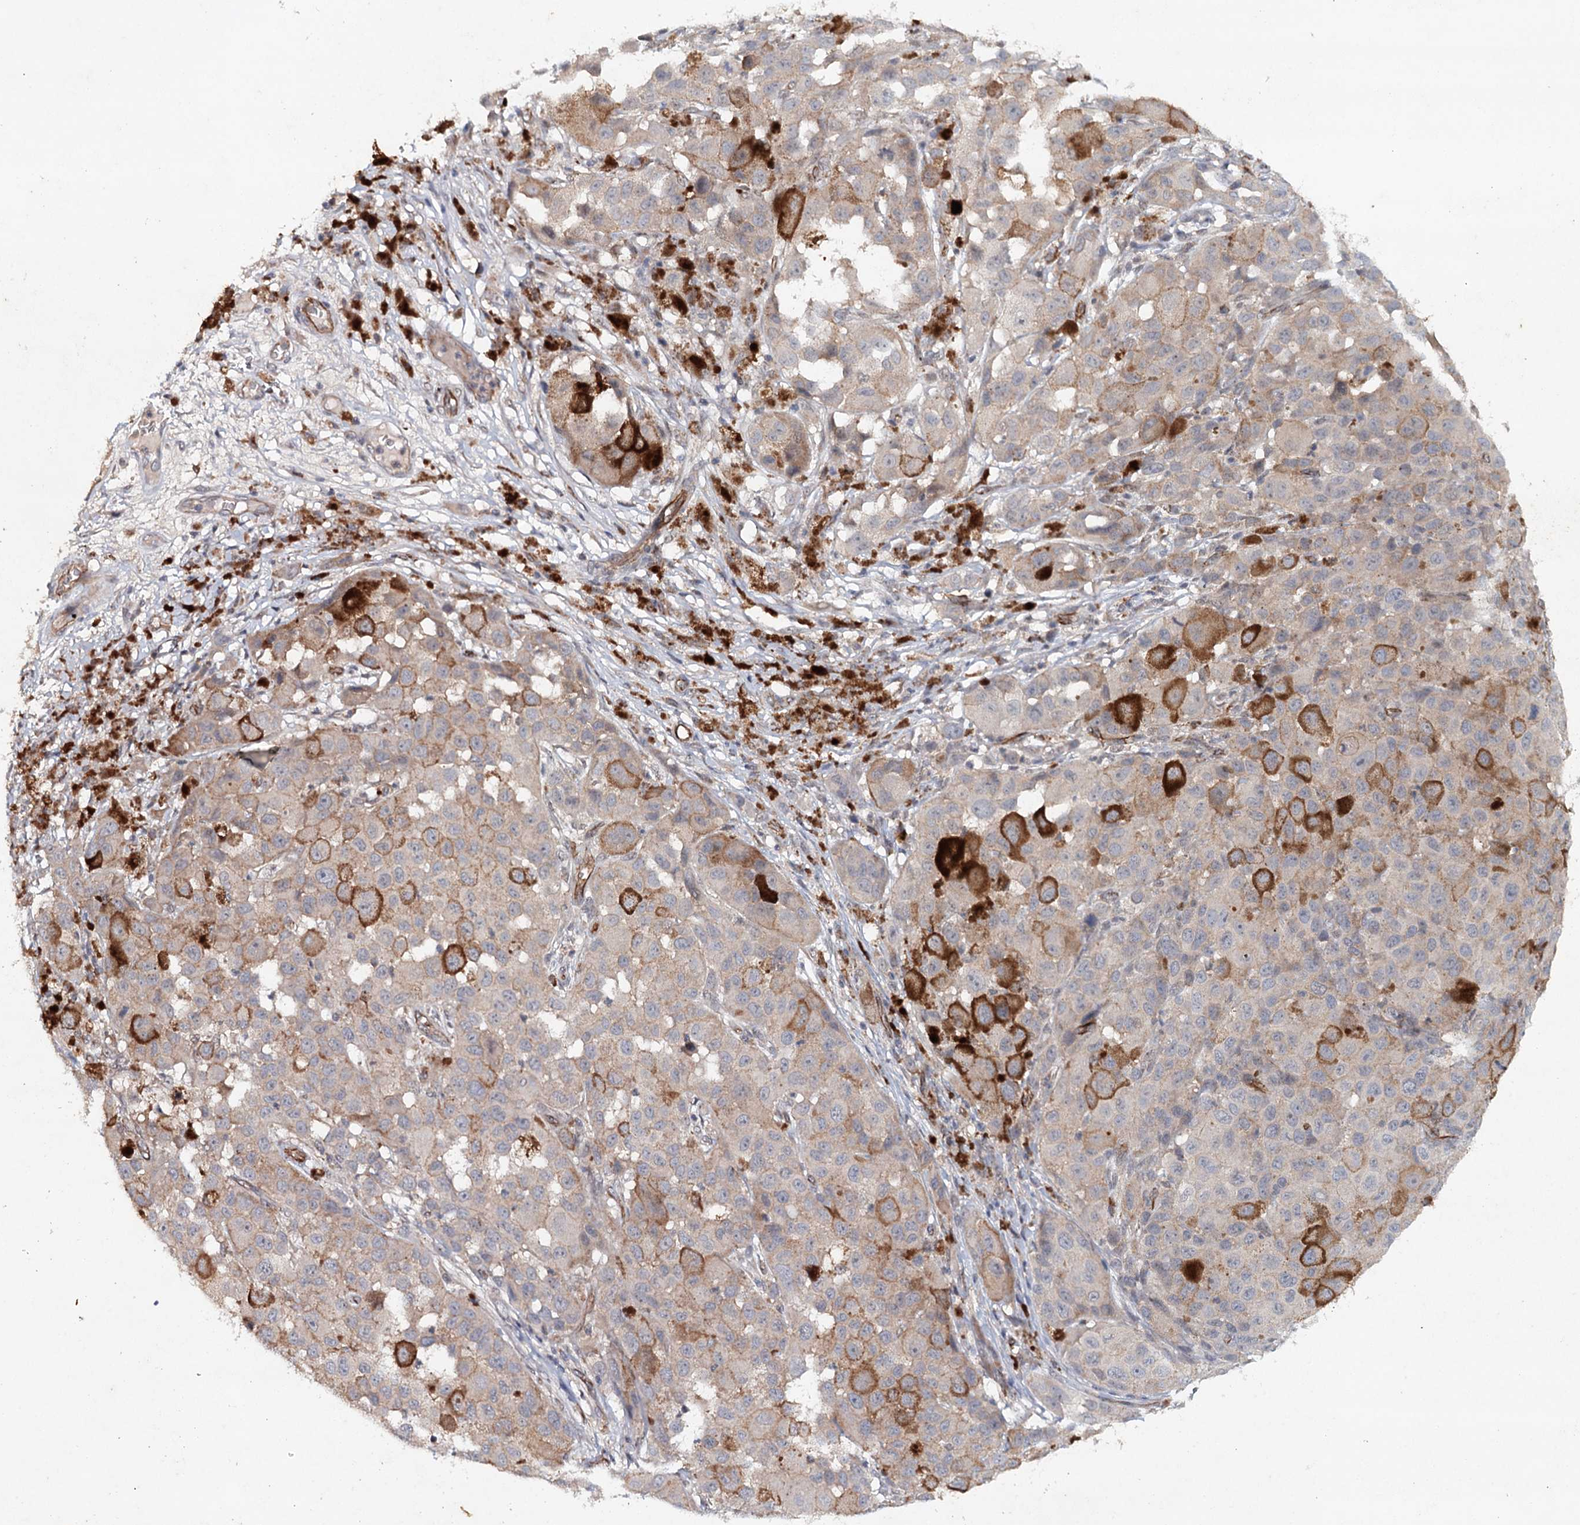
{"staining": {"intensity": "weak", "quantity": "<25%", "location": "cytoplasmic/membranous"}, "tissue": "melanoma", "cell_type": "Tumor cells", "image_type": "cancer", "snomed": [{"axis": "morphology", "description": "Malignant melanoma, NOS"}, {"axis": "topography", "description": "Skin"}], "caption": "IHC histopathology image of human malignant melanoma stained for a protein (brown), which reveals no expression in tumor cells.", "gene": "SYNPO", "patient": {"sex": "male", "age": 96}}